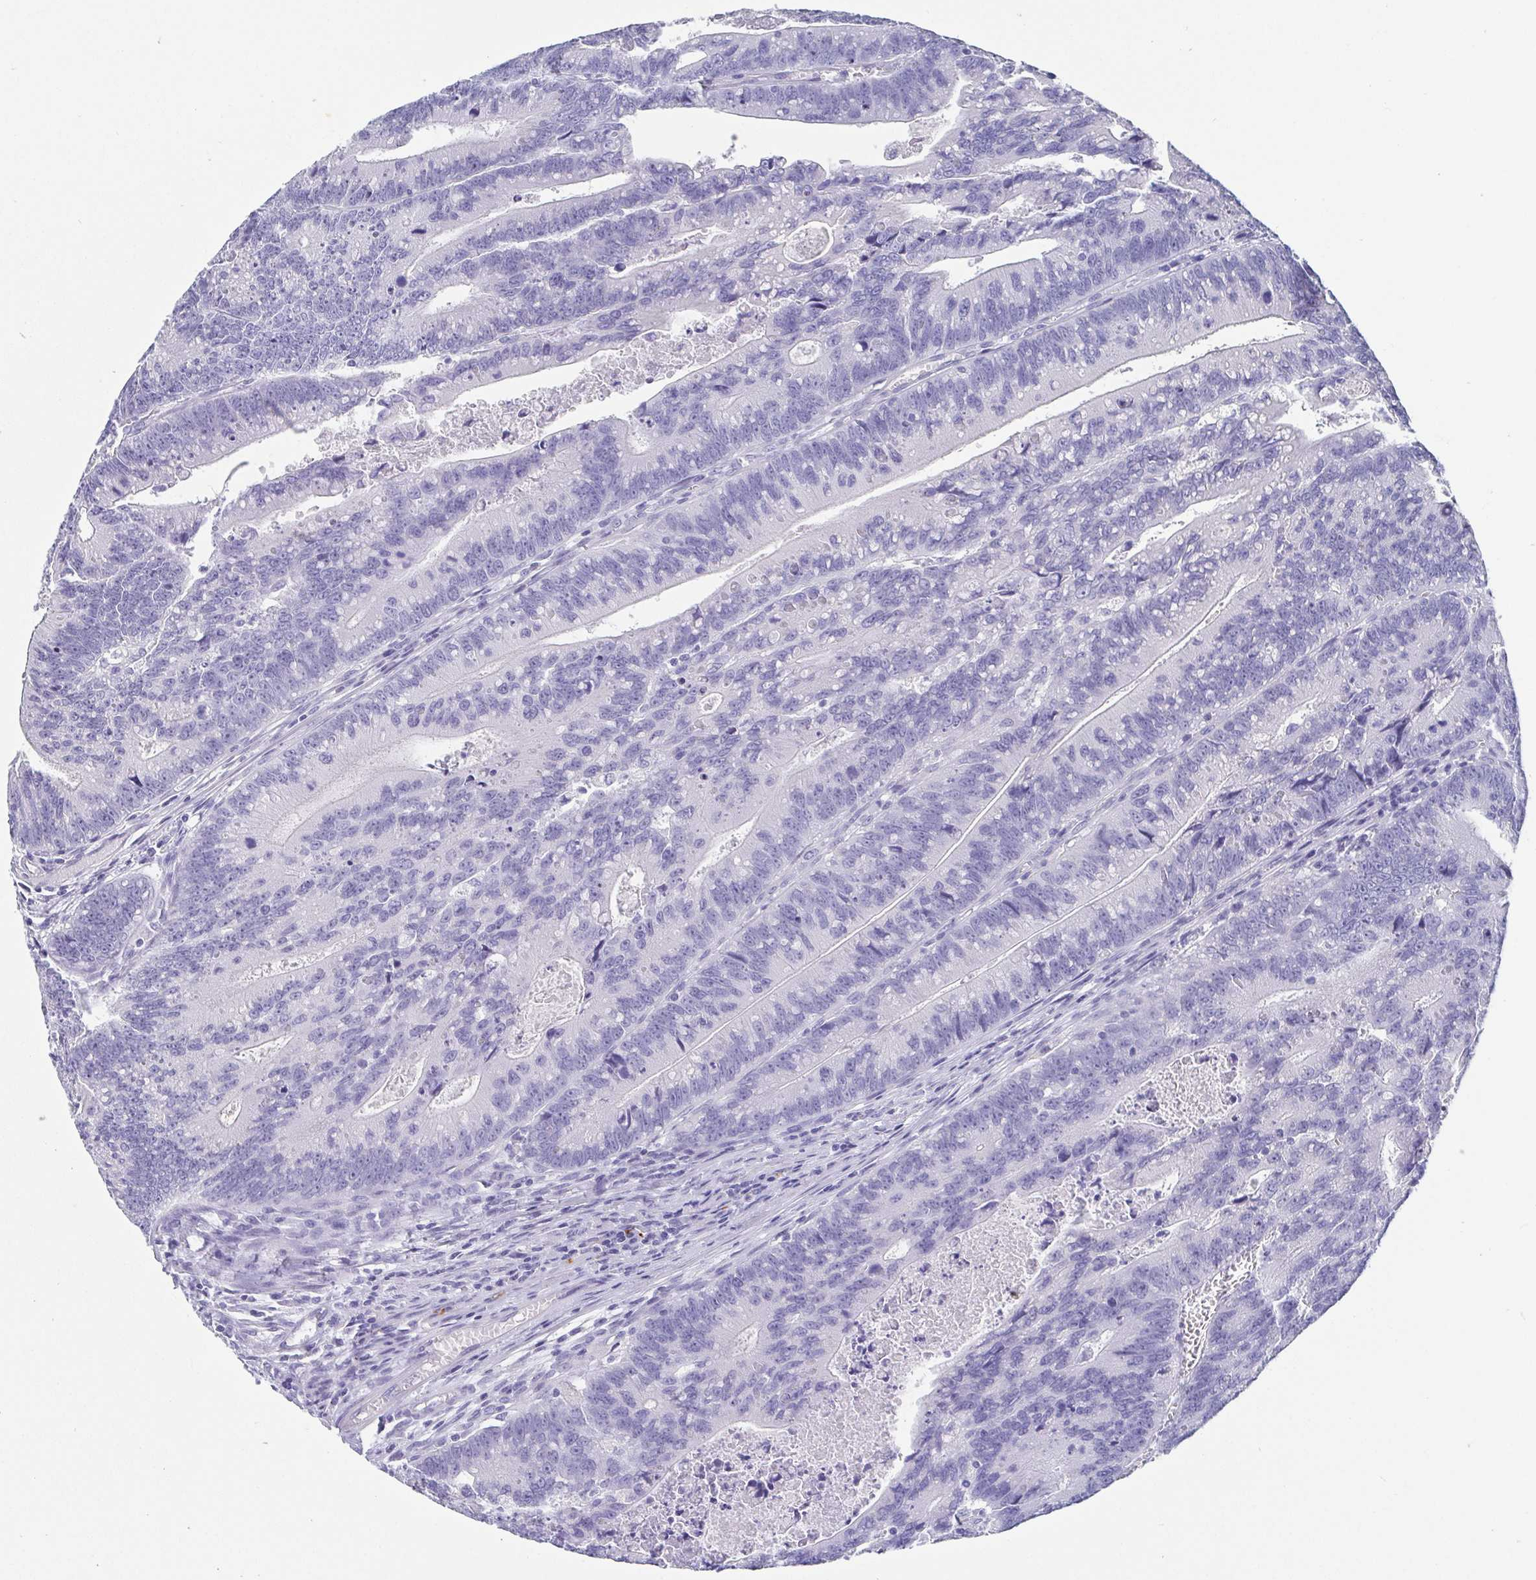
{"staining": {"intensity": "negative", "quantity": "none", "location": "none"}, "tissue": "colorectal cancer", "cell_type": "Tumor cells", "image_type": "cancer", "snomed": [{"axis": "morphology", "description": "Adenocarcinoma, NOS"}, {"axis": "topography", "description": "Rectum"}], "caption": "Protein analysis of colorectal adenocarcinoma displays no significant expression in tumor cells. (IHC, brightfield microscopy, high magnification).", "gene": "SCGN", "patient": {"sex": "female", "age": 81}}